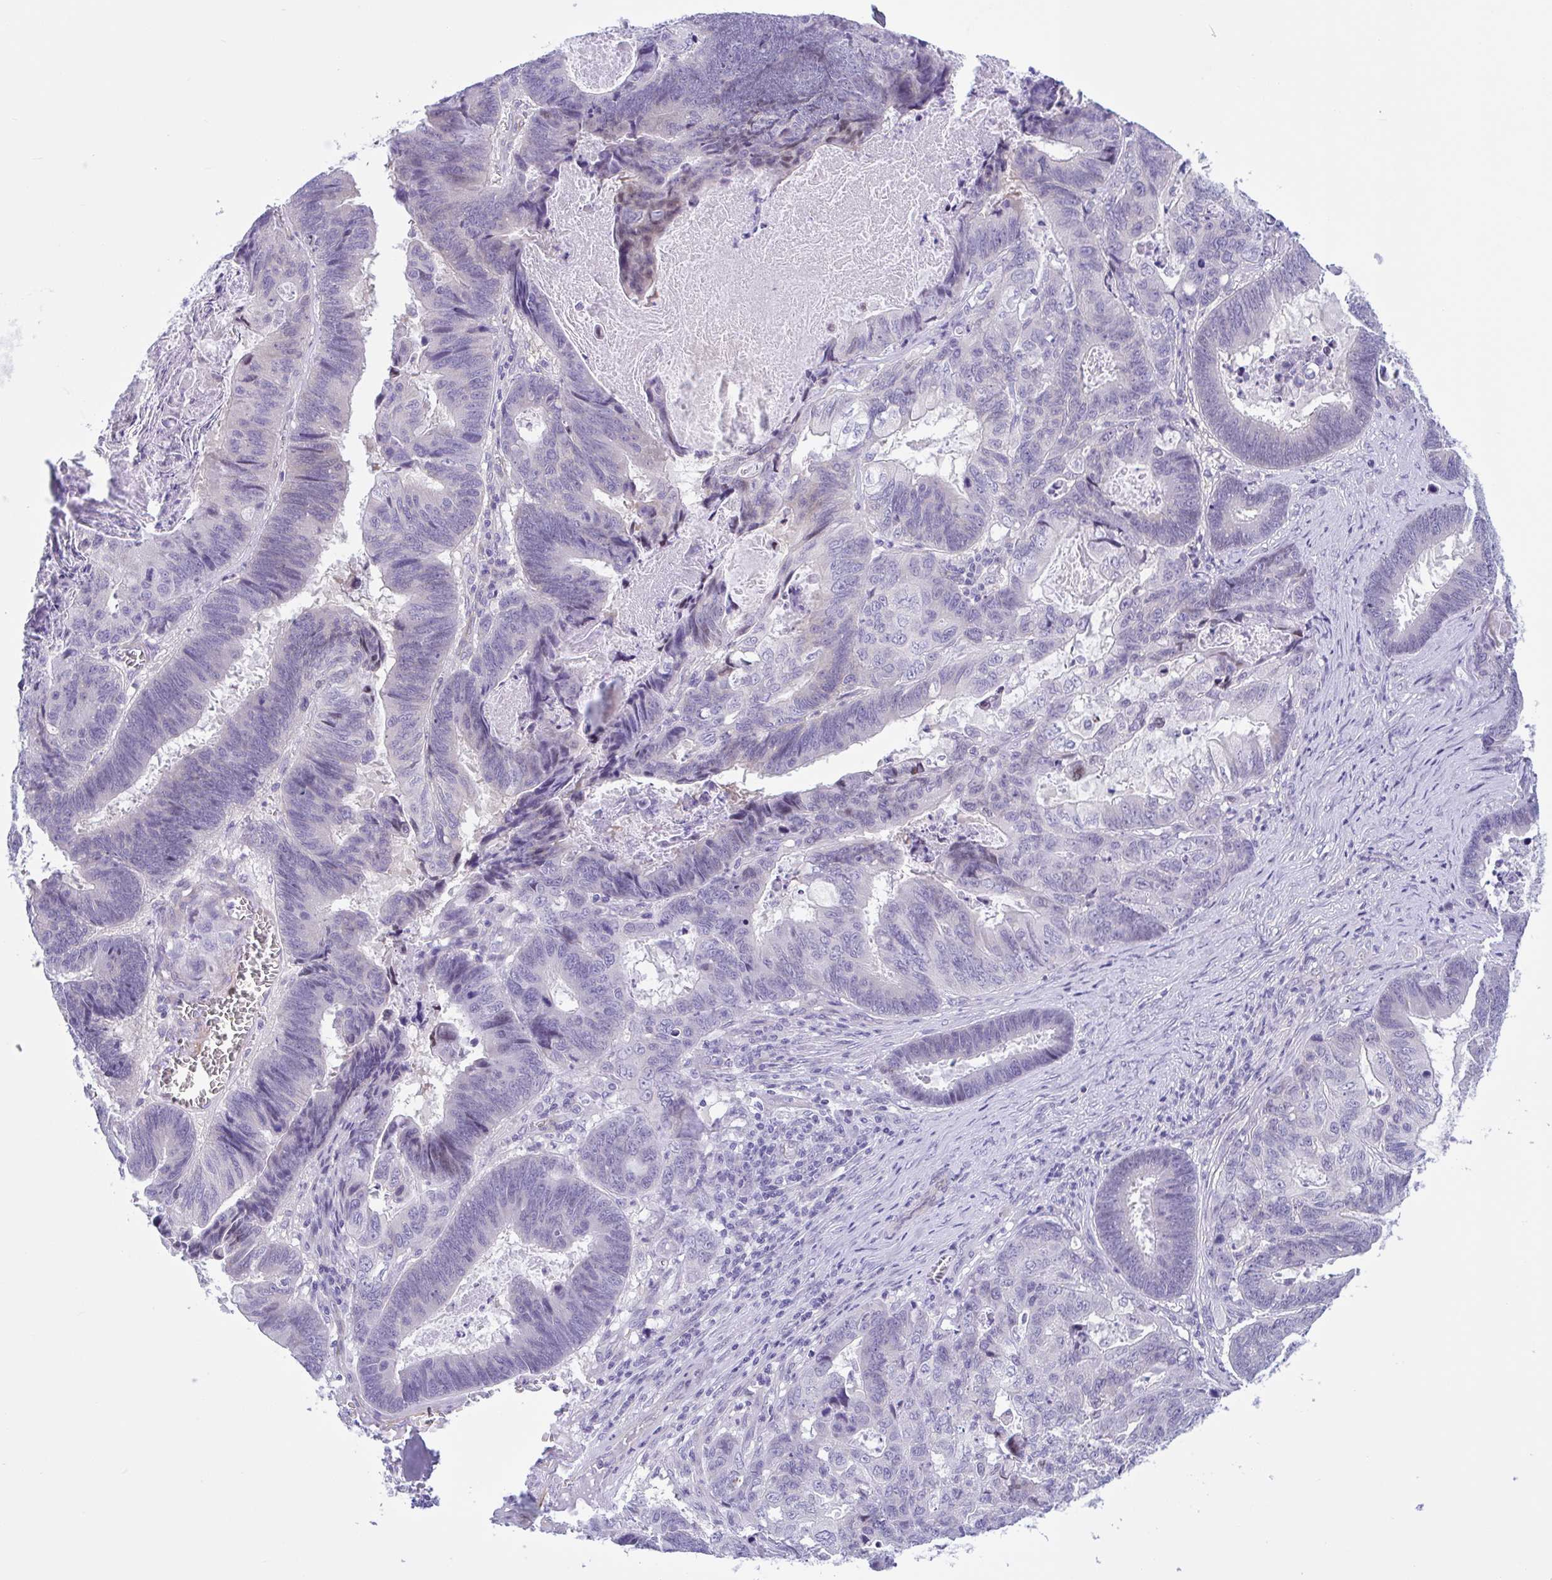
{"staining": {"intensity": "negative", "quantity": "none", "location": "none"}, "tissue": "lung cancer", "cell_type": "Tumor cells", "image_type": "cancer", "snomed": [{"axis": "morphology", "description": "Aneuploidy"}, {"axis": "morphology", "description": "Adenocarcinoma, NOS"}, {"axis": "morphology", "description": "Adenocarcinoma primary or metastatic"}, {"axis": "topography", "description": "Lung"}], "caption": "Immunohistochemistry of human adenocarcinoma primary or metastatic (lung) demonstrates no positivity in tumor cells. (DAB (3,3'-diaminobenzidine) immunohistochemistry visualized using brightfield microscopy, high magnification).", "gene": "AHCYL2", "patient": {"sex": "female", "age": 75}}